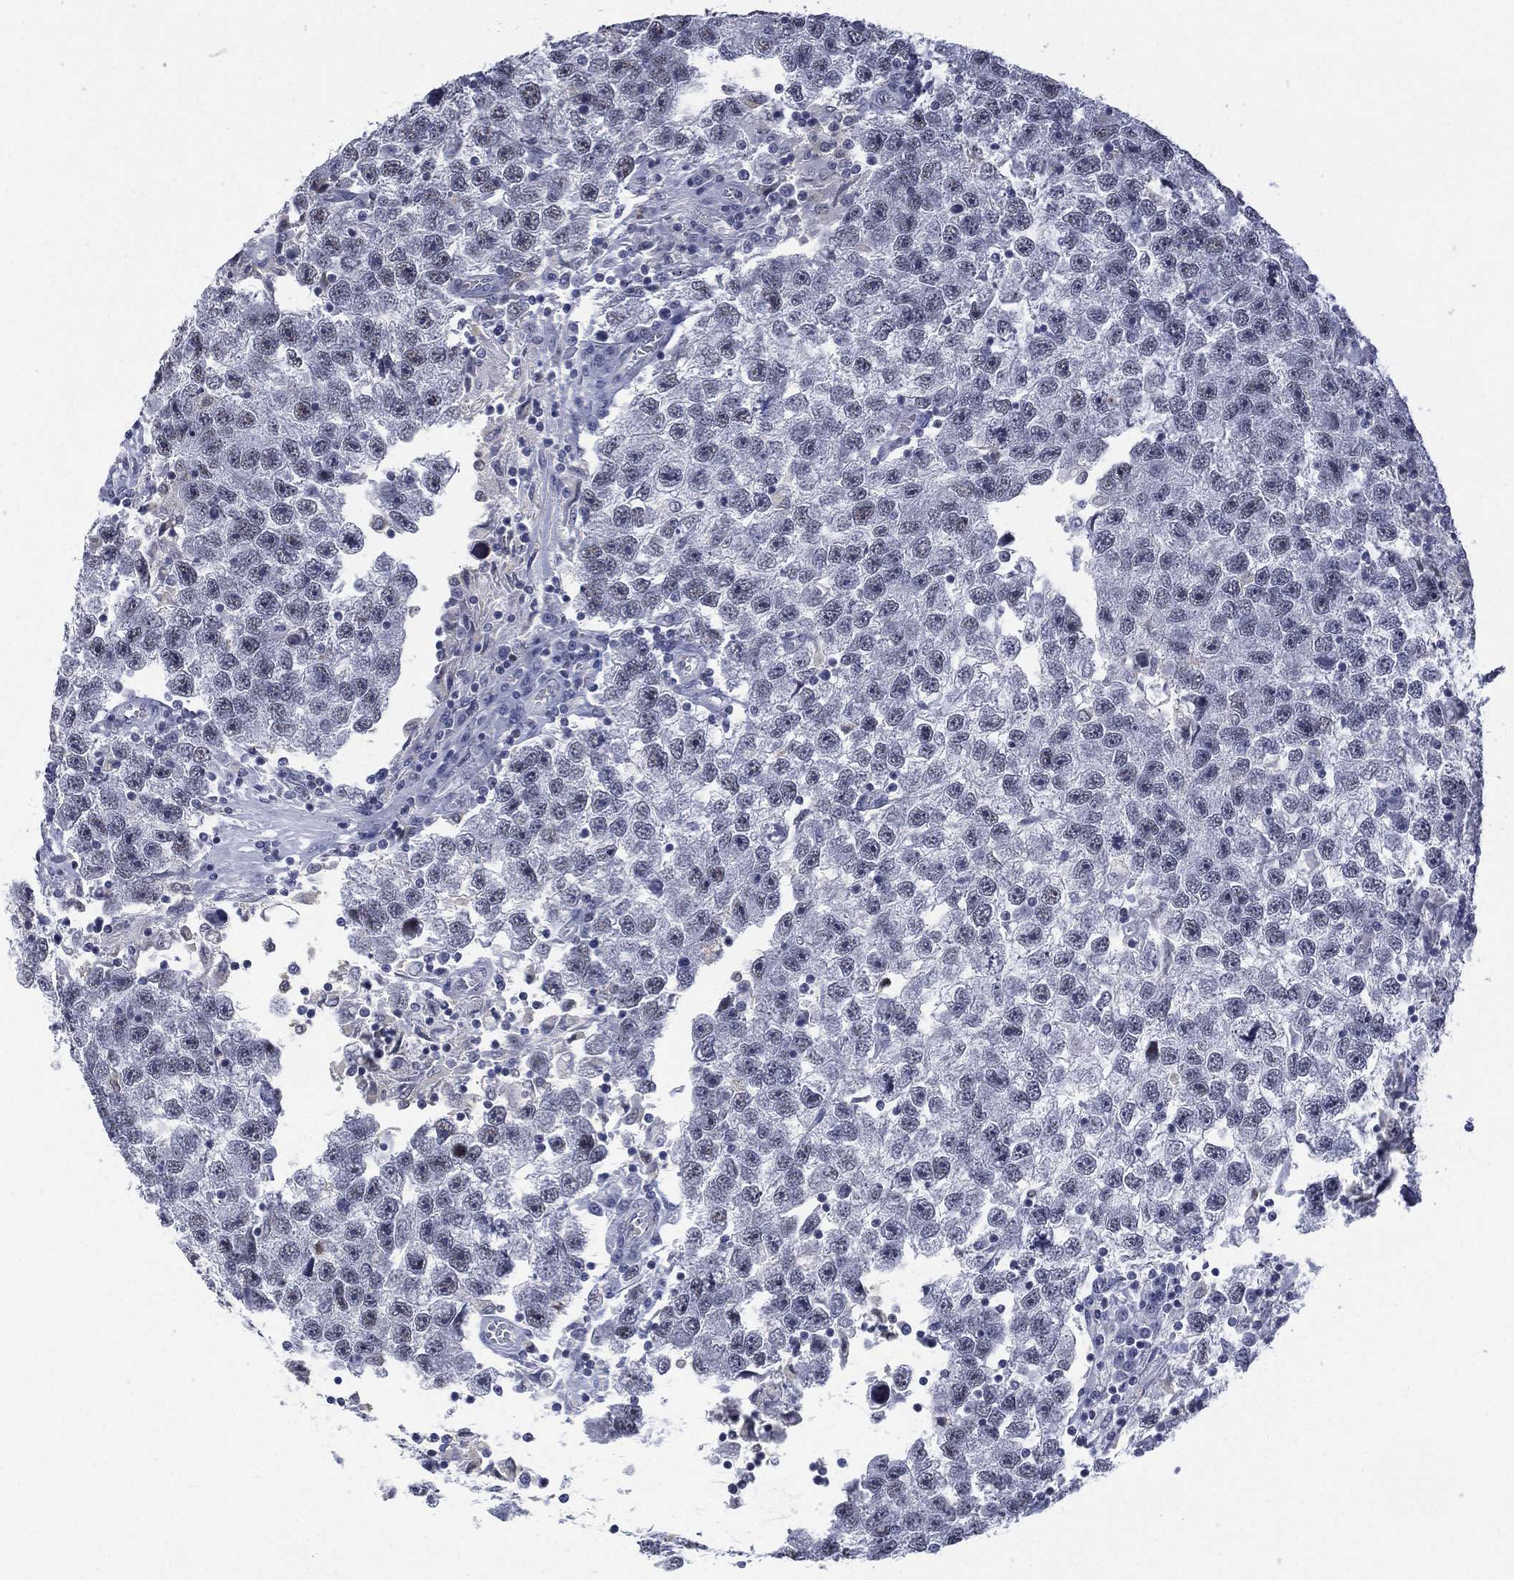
{"staining": {"intensity": "negative", "quantity": "none", "location": "none"}, "tissue": "testis cancer", "cell_type": "Tumor cells", "image_type": "cancer", "snomed": [{"axis": "morphology", "description": "Seminoma, NOS"}, {"axis": "topography", "description": "Testis"}], "caption": "An immunohistochemistry (IHC) image of testis cancer is shown. There is no staining in tumor cells of testis cancer. (DAB (3,3'-diaminobenzidine) immunohistochemistry visualized using brightfield microscopy, high magnification).", "gene": "ZNF711", "patient": {"sex": "male", "age": 26}}